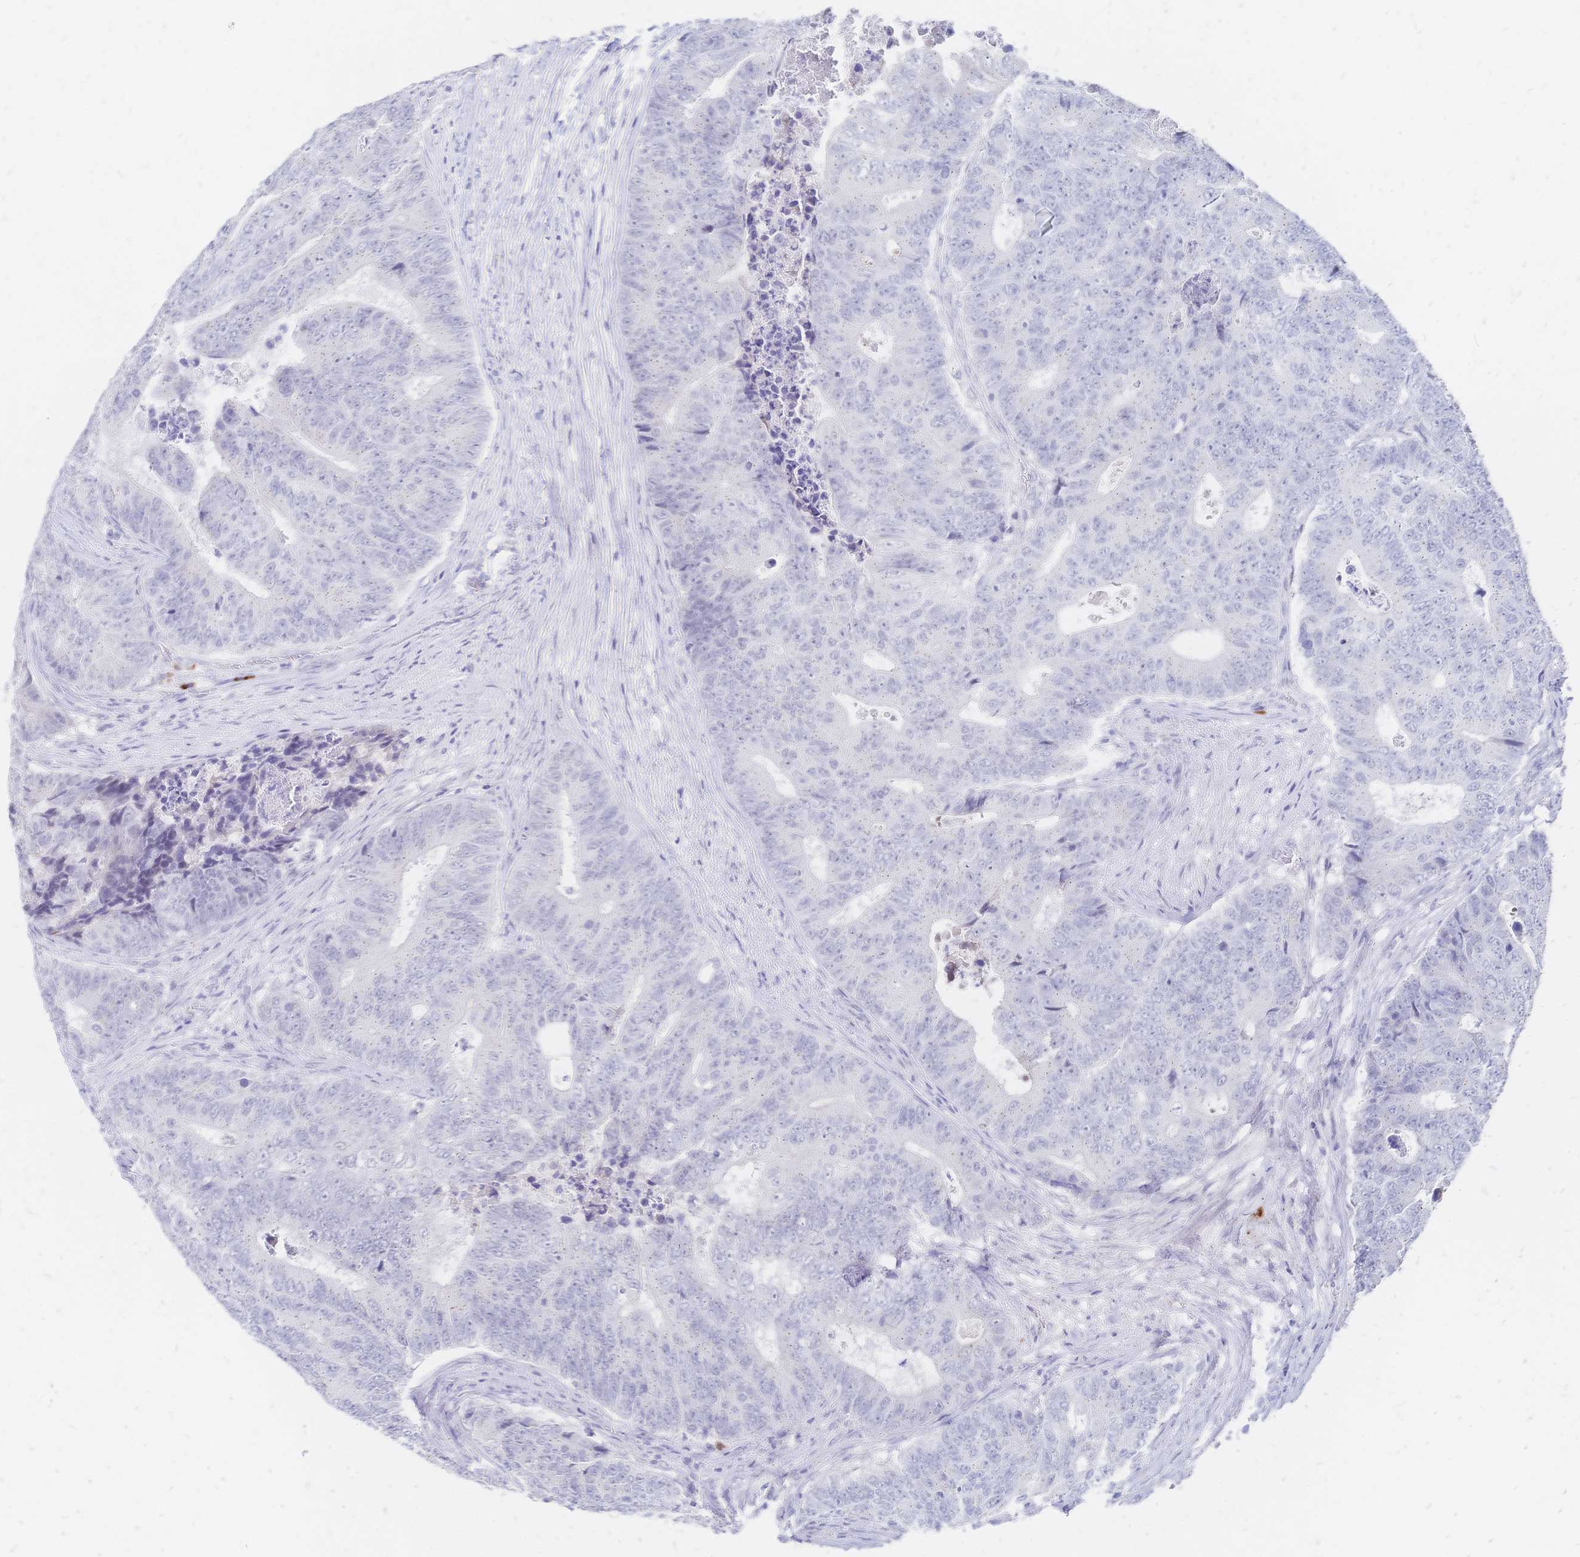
{"staining": {"intensity": "negative", "quantity": "none", "location": "none"}, "tissue": "colorectal cancer", "cell_type": "Tumor cells", "image_type": "cancer", "snomed": [{"axis": "morphology", "description": "Adenocarcinoma, NOS"}, {"axis": "topography", "description": "Colon"}], "caption": "Tumor cells are negative for brown protein staining in adenocarcinoma (colorectal).", "gene": "PSORS1C2", "patient": {"sex": "female", "age": 48}}